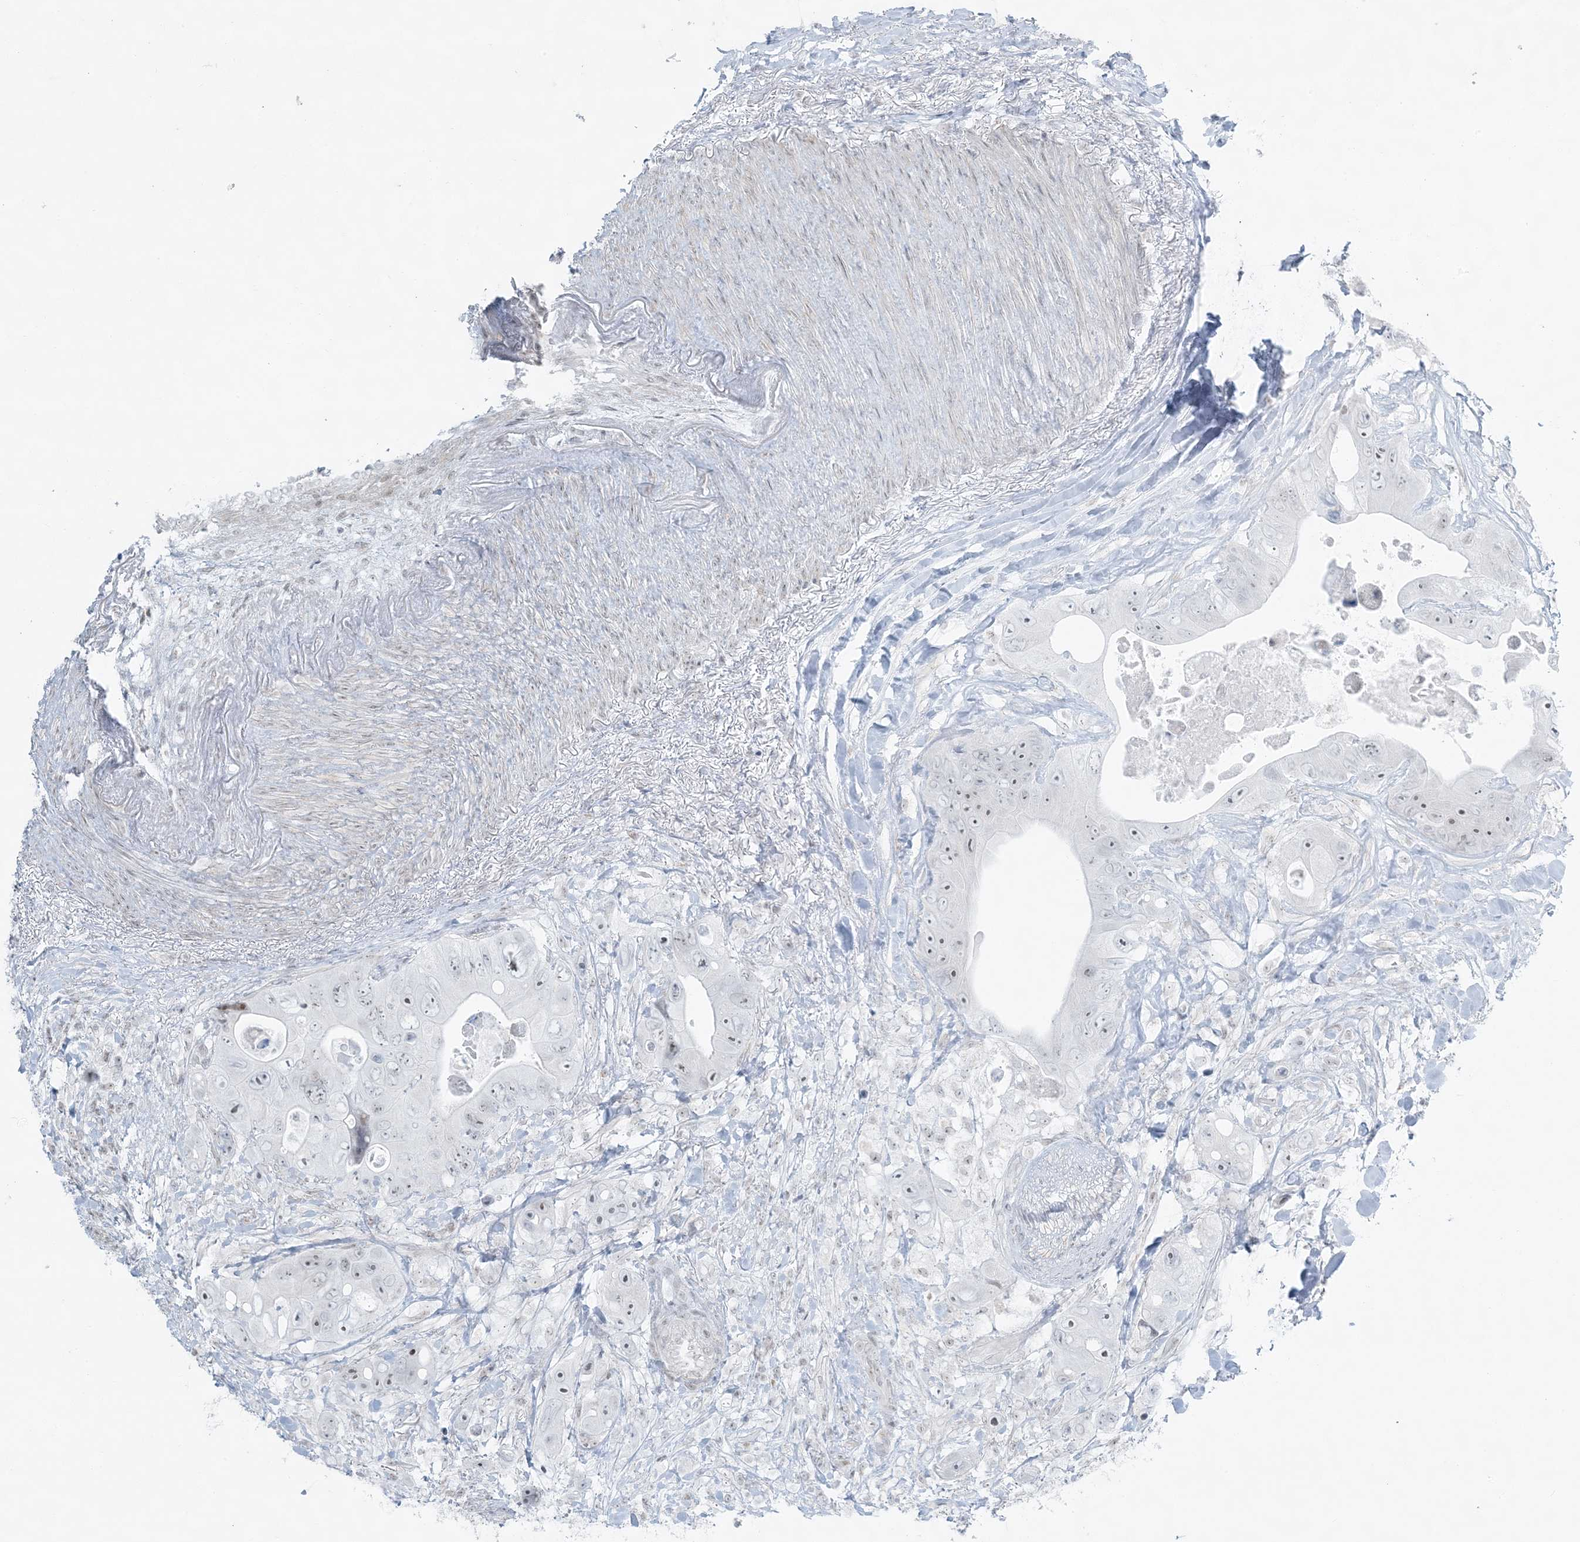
{"staining": {"intensity": "weak", "quantity": "25%-75%", "location": "nuclear"}, "tissue": "colorectal cancer", "cell_type": "Tumor cells", "image_type": "cancer", "snomed": [{"axis": "morphology", "description": "Adenocarcinoma, NOS"}, {"axis": "topography", "description": "Colon"}], "caption": "Weak nuclear expression is present in about 25%-75% of tumor cells in colorectal adenocarcinoma.", "gene": "ZNF787", "patient": {"sex": "female", "age": 46}}